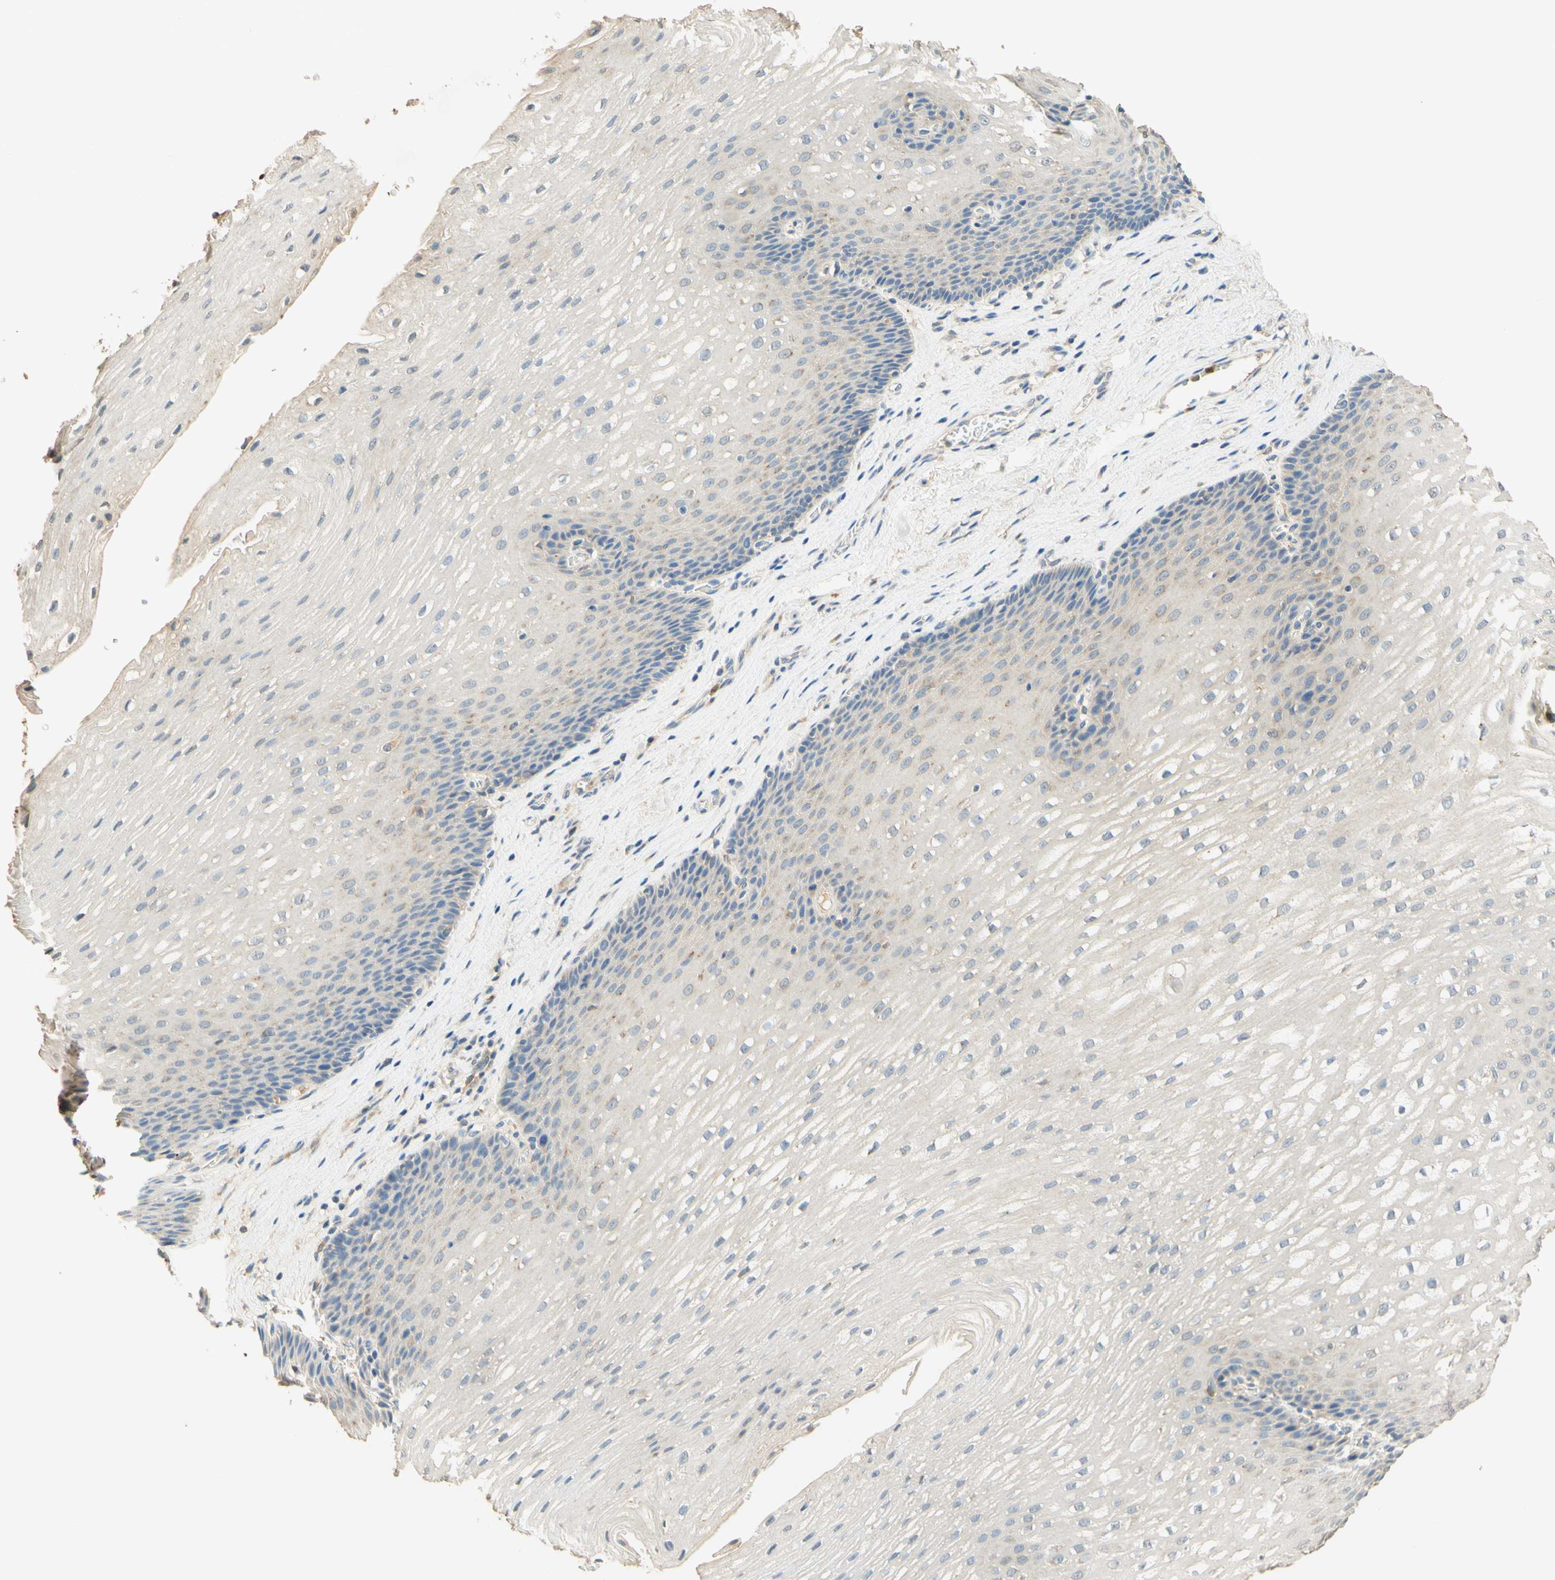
{"staining": {"intensity": "weak", "quantity": "<25%", "location": "cytoplasmic/membranous"}, "tissue": "esophagus", "cell_type": "Squamous epithelial cells", "image_type": "normal", "snomed": [{"axis": "morphology", "description": "Normal tissue, NOS"}, {"axis": "topography", "description": "Esophagus"}], "caption": "DAB (3,3'-diaminobenzidine) immunohistochemical staining of unremarkable human esophagus demonstrates no significant expression in squamous epithelial cells. (DAB (3,3'-diaminobenzidine) IHC with hematoxylin counter stain).", "gene": "ENTREP2", "patient": {"sex": "male", "age": 48}}